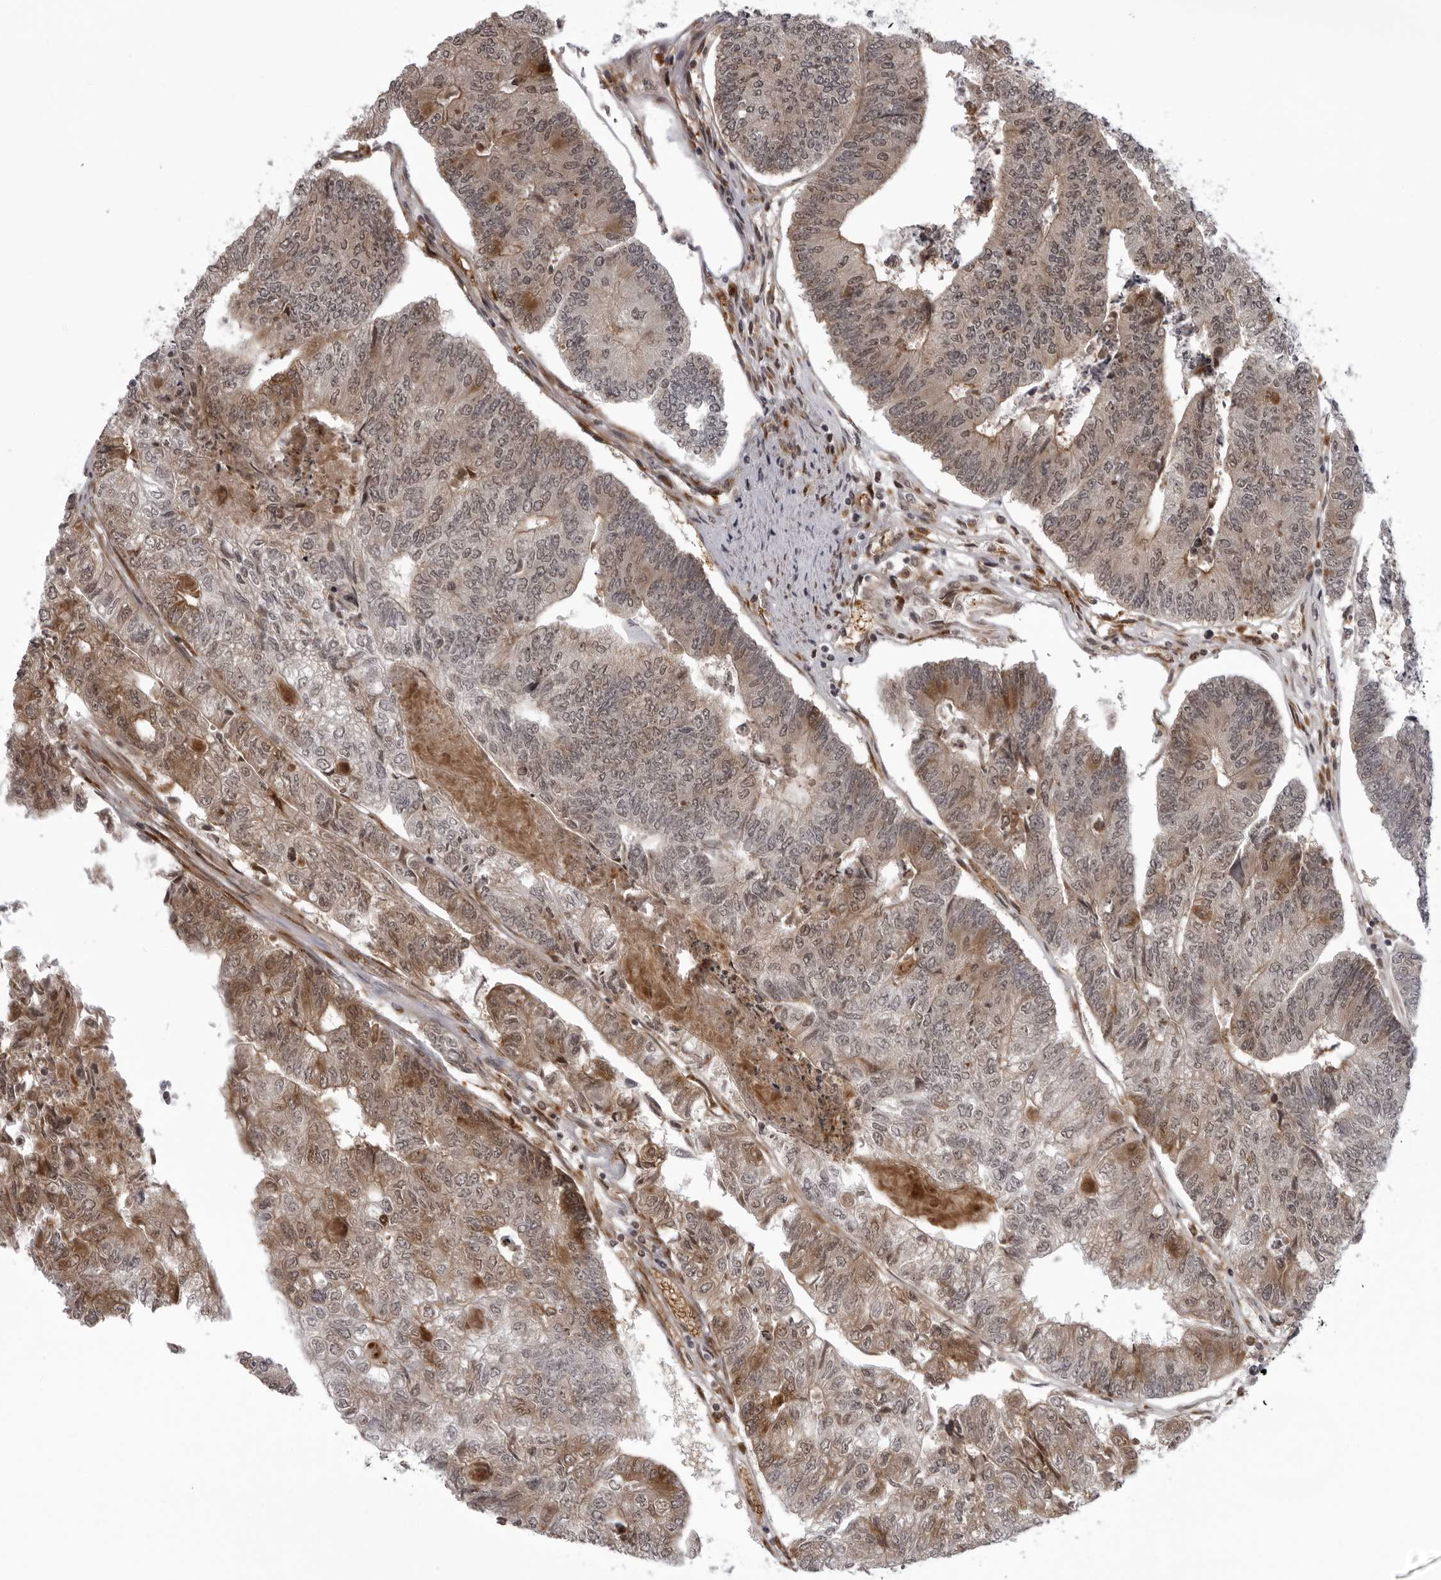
{"staining": {"intensity": "moderate", "quantity": ">75%", "location": "cytoplasmic/membranous"}, "tissue": "colorectal cancer", "cell_type": "Tumor cells", "image_type": "cancer", "snomed": [{"axis": "morphology", "description": "Adenocarcinoma, NOS"}, {"axis": "topography", "description": "Colon"}], "caption": "A brown stain shows moderate cytoplasmic/membranous staining of a protein in colorectal cancer tumor cells.", "gene": "THOP1", "patient": {"sex": "female", "age": 67}}